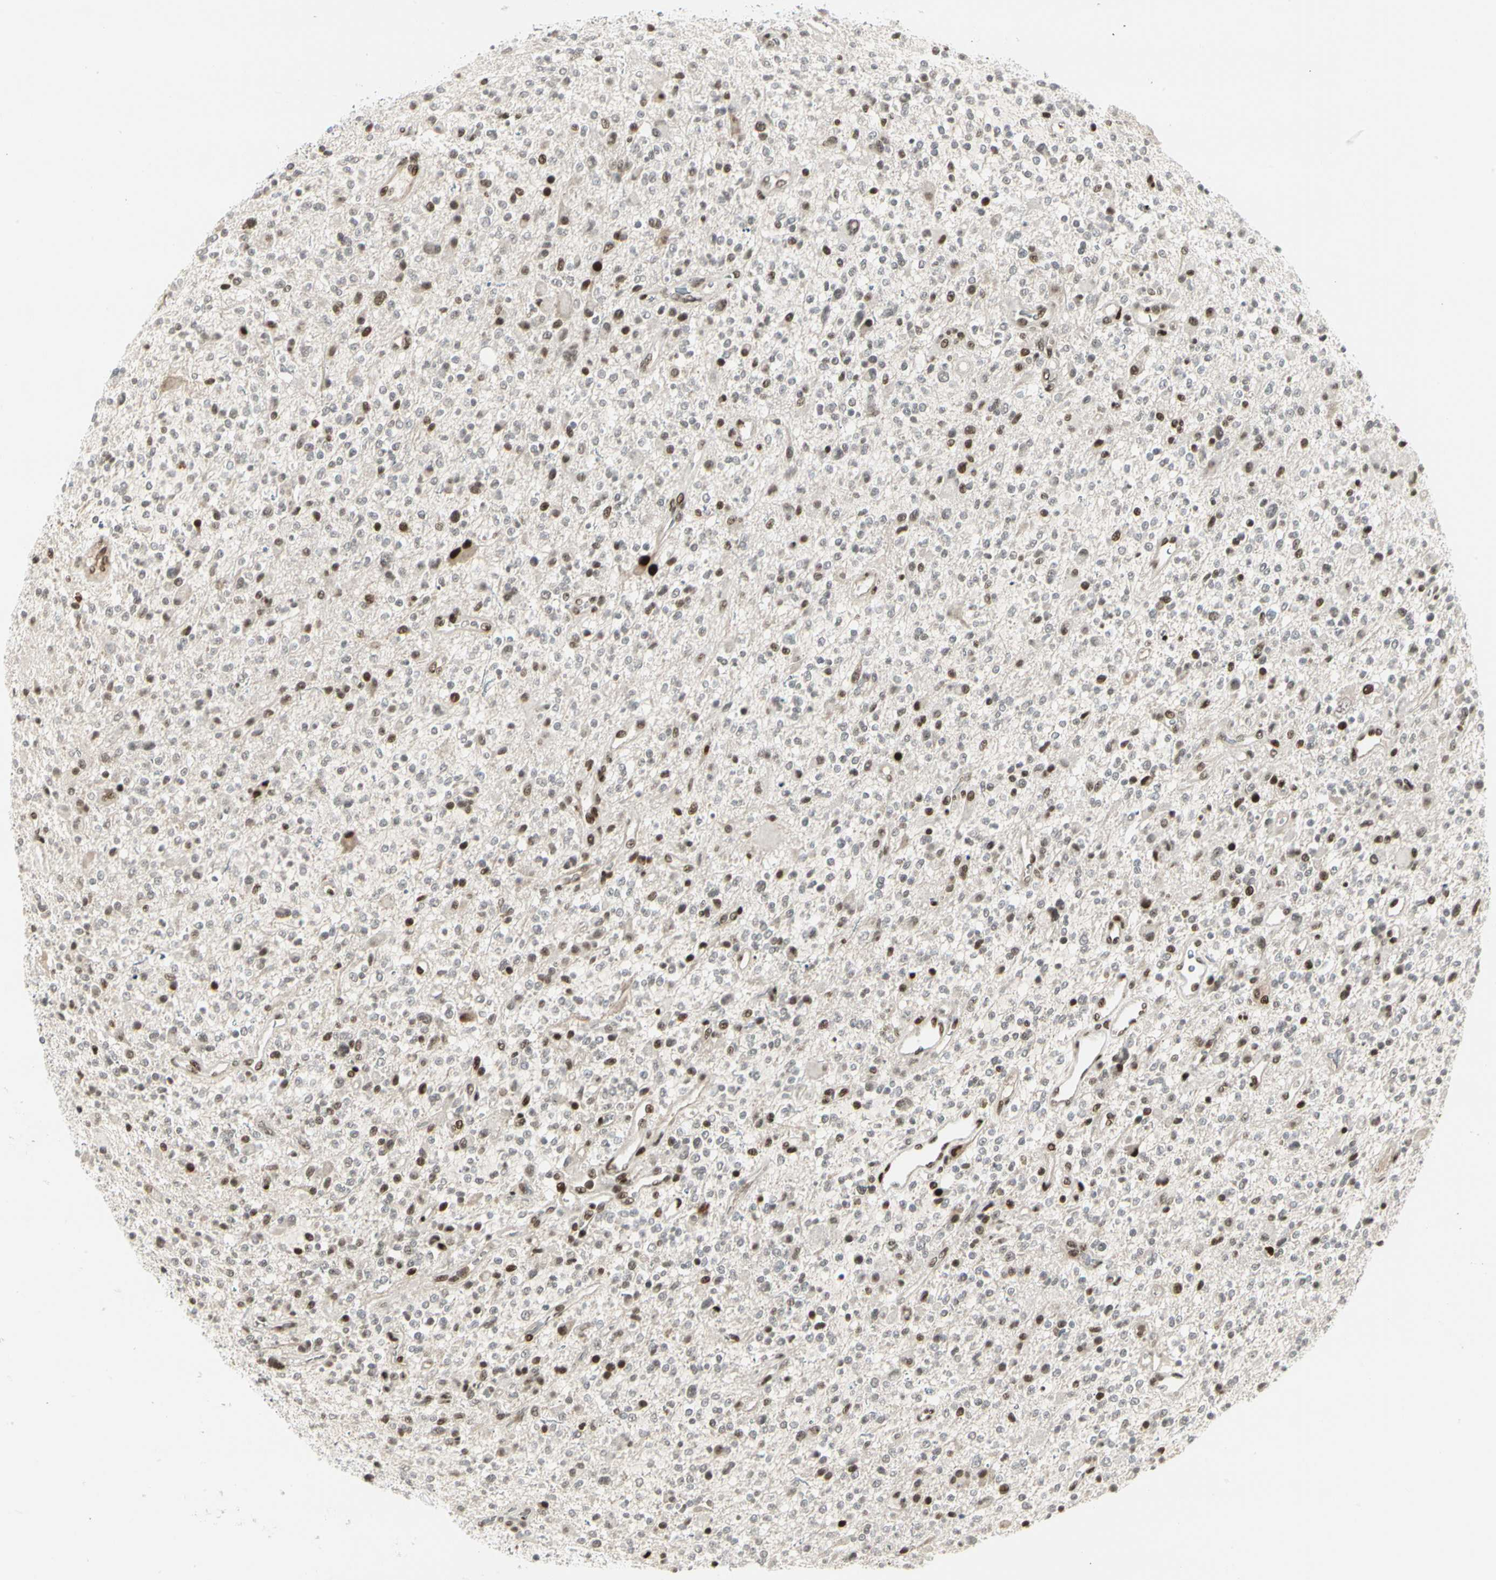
{"staining": {"intensity": "strong", "quantity": "<25%", "location": "nuclear"}, "tissue": "glioma", "cell_type": "Tumor cells", "image_type": "cancer", "snomed": [{"axis": "morphology", "description": "Glioma, malignant, High grade"}, {"axis": "topography", "description": "Brain"}], "caption": "Glioma tissue demonstrates strong nuclear expression in about <25% of tumor cells Nuclei are stained in blue.", "gene": "FOXJ2", "patient": {"sex": "male", "age": 48}}